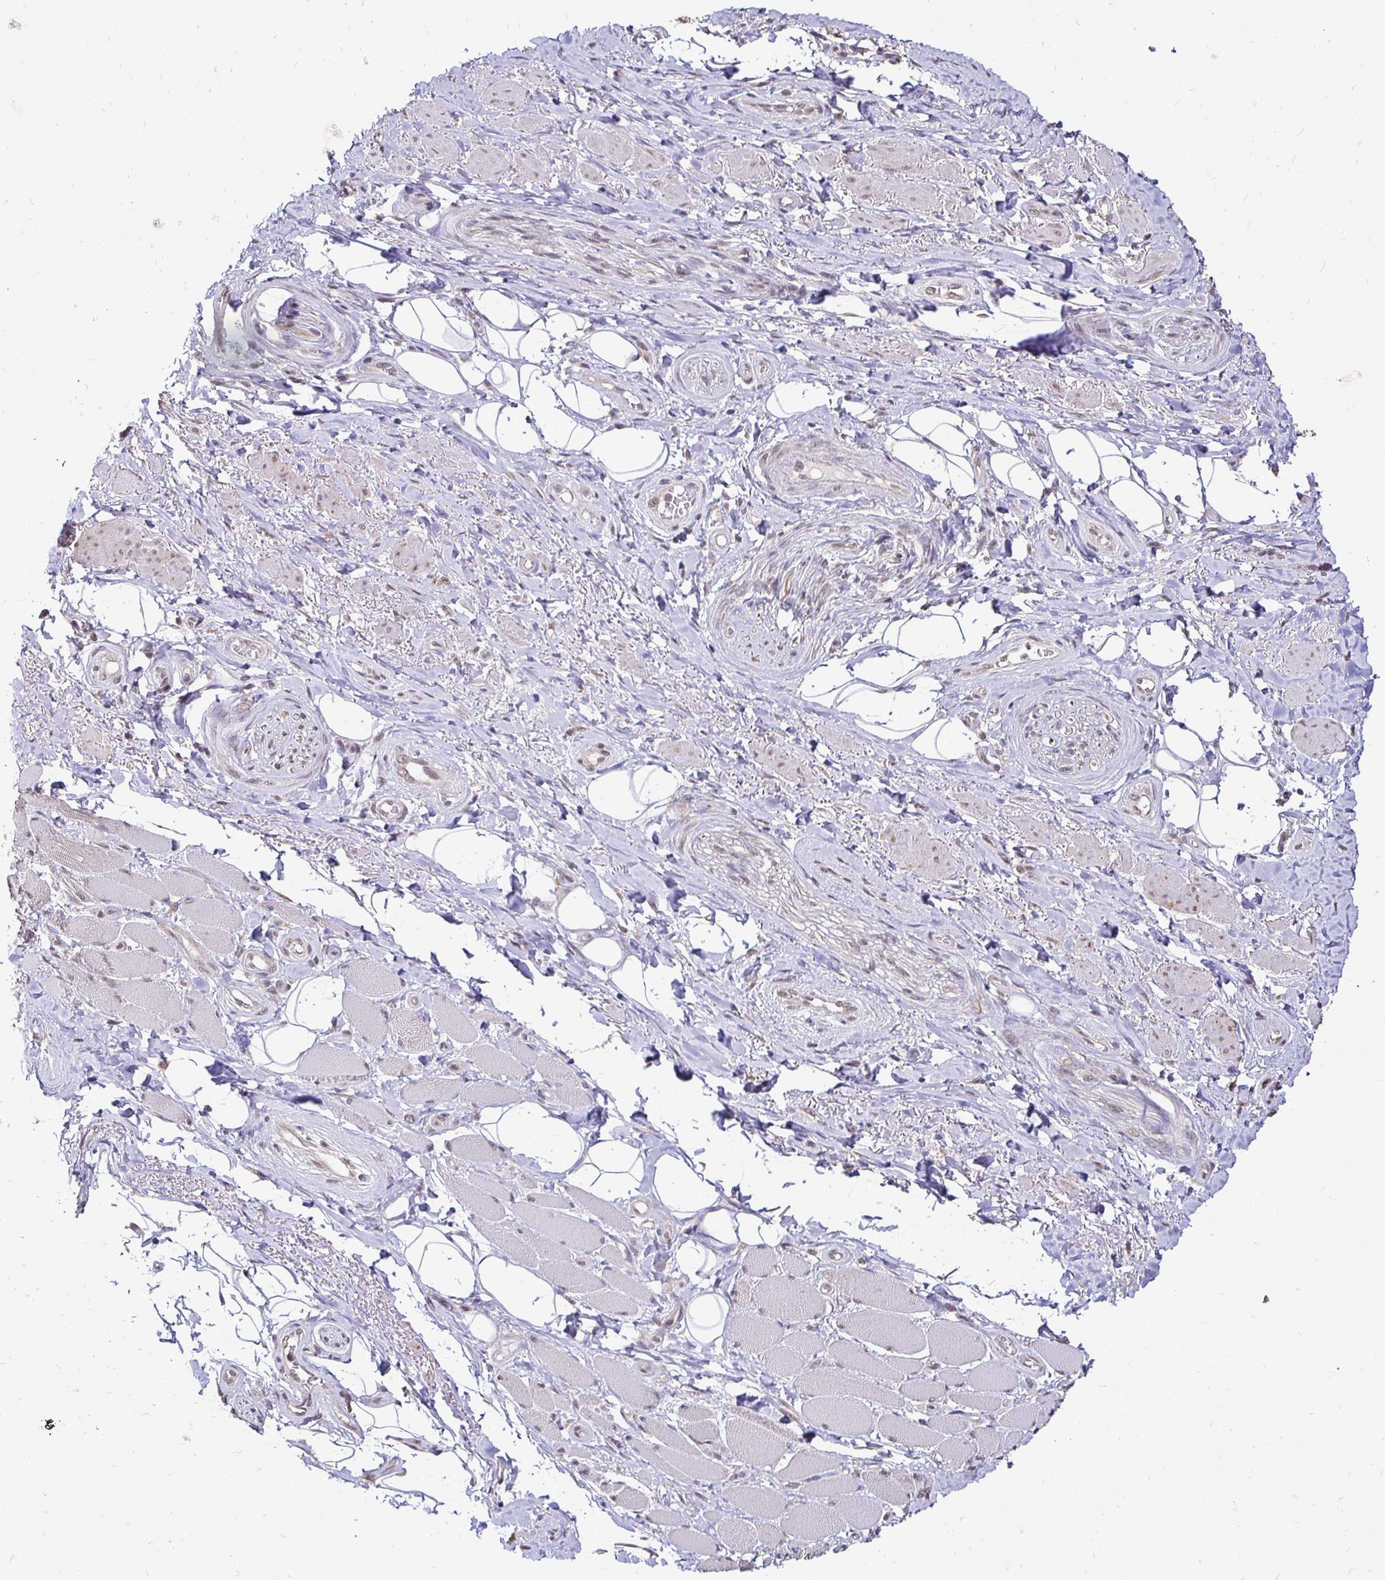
{"staining": {"intensity": "negative", "quantity": "none", "location": "none"}, "tissue": "adipose tissue", "cell_type": "Adipocytes", "image_type": "normal", "snomed": [{"axis": "morphology", "description": "Normal tissue, NOS"}, {"axis": "topography", "description": "Anal"}, {"axis": "topography", "description": "Peripheral nerve tissue"}], "caption": "A high-resolution micrograph shows immunohistochemistry staining of unremarkable adipose tissue, which demonstrates no significant staining in adipocytes. (DAB immunohistochemistry visualized using brightfield microscopy, high magnification).", "gene": "RHEBL1", "patient": {"sex": "male", "age": 53}}